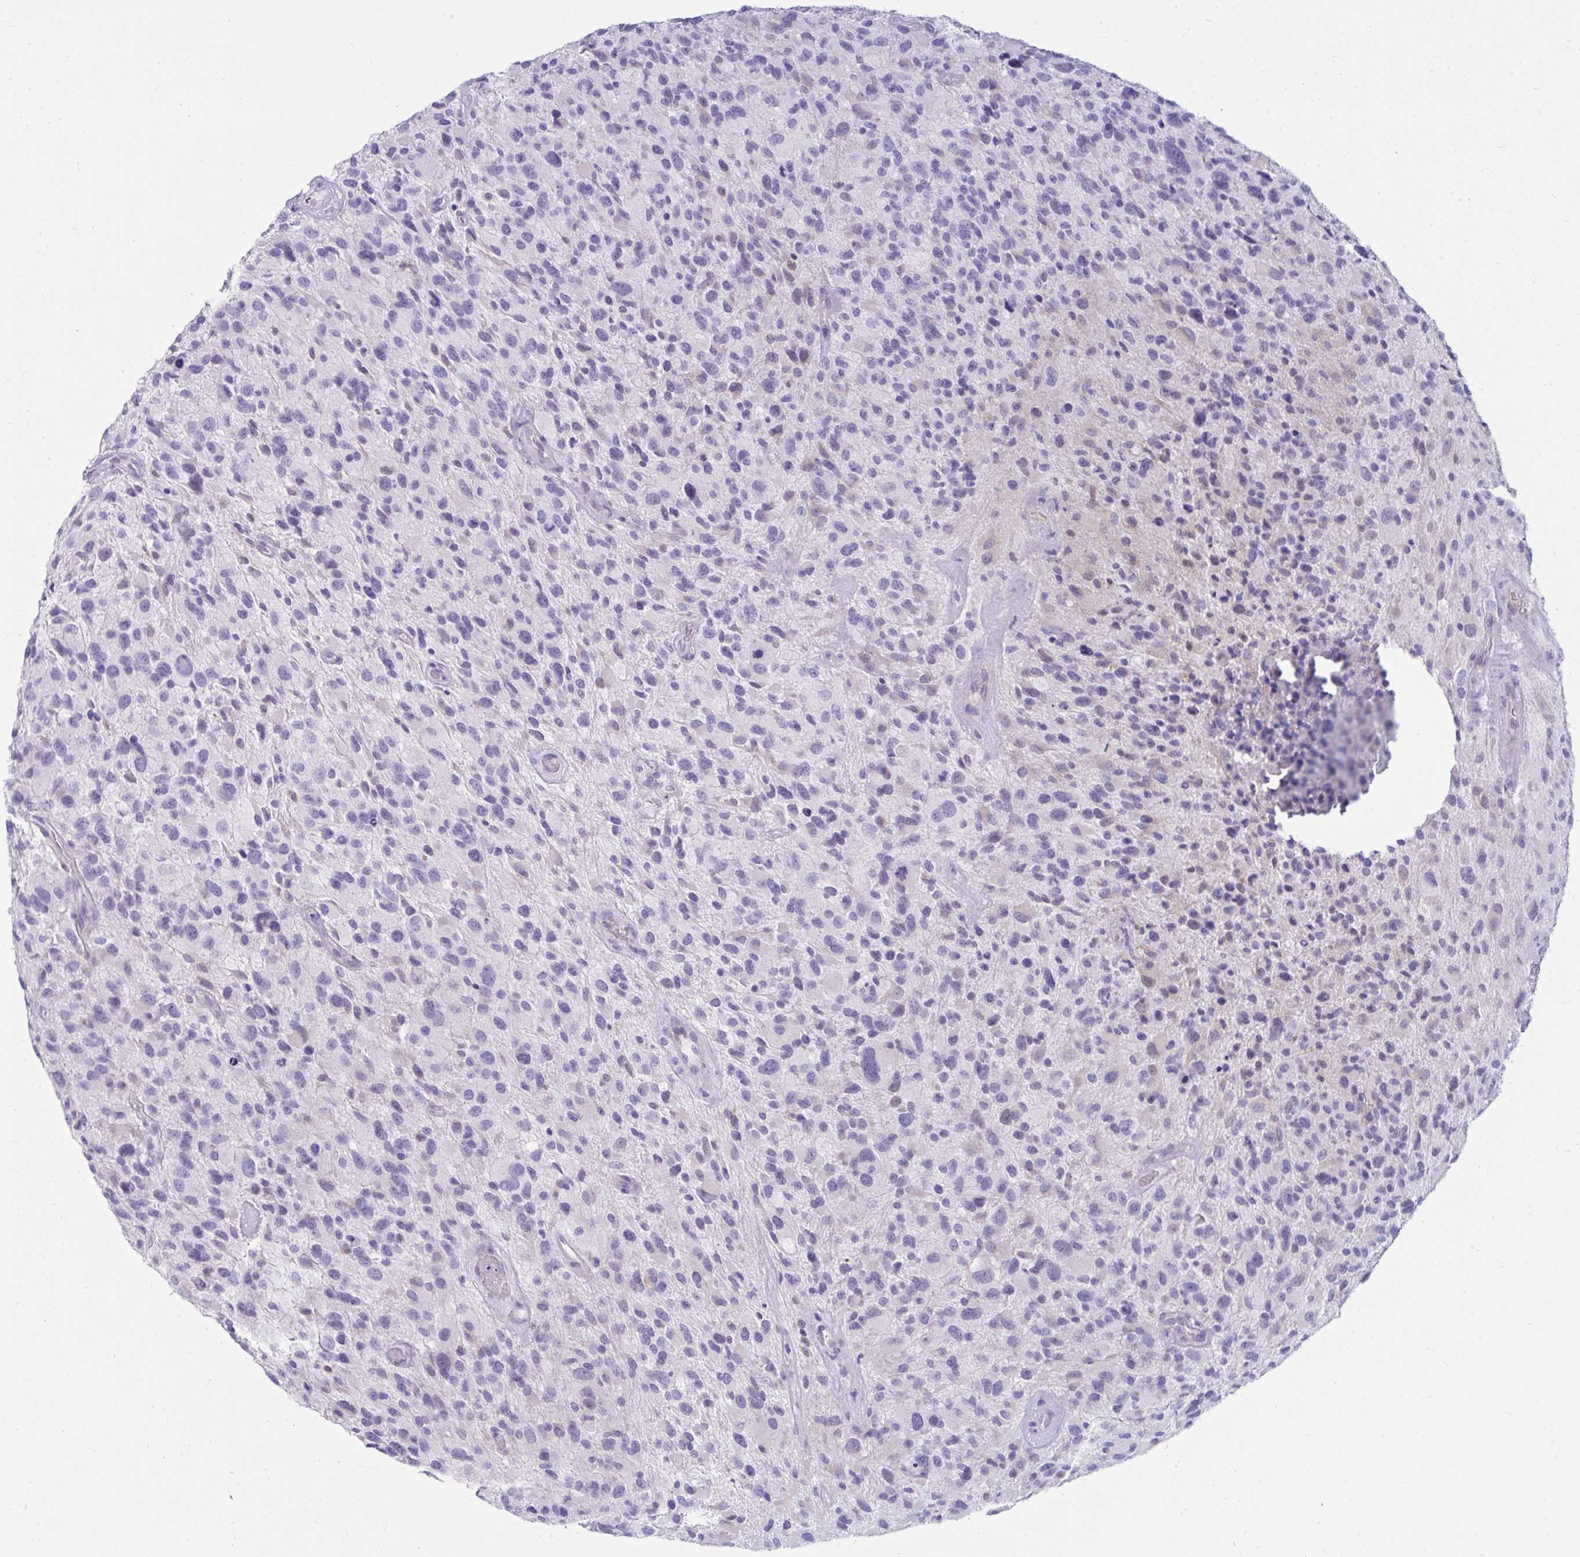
{"staining": {"intensity": "negative", "quantity": "none", "location": "none"}, "tissue": "glioma", "cell_type": "Tumor cells", "image_type": "cancer", "snomed": [{"axis": "morphology", "description": "Glioma, malignant, High grade"}, {"axis": "topography", "description": "Brain"}], "caption": "Immunohistochemistry micrograph of neoplastic tissue: human glioma stained with DAB exhibits no significant protein positivity in tumor cells. Nuclei are stained in blue.", "gene": "ISL1", "patient": {"sex": "female", "age": 67}}